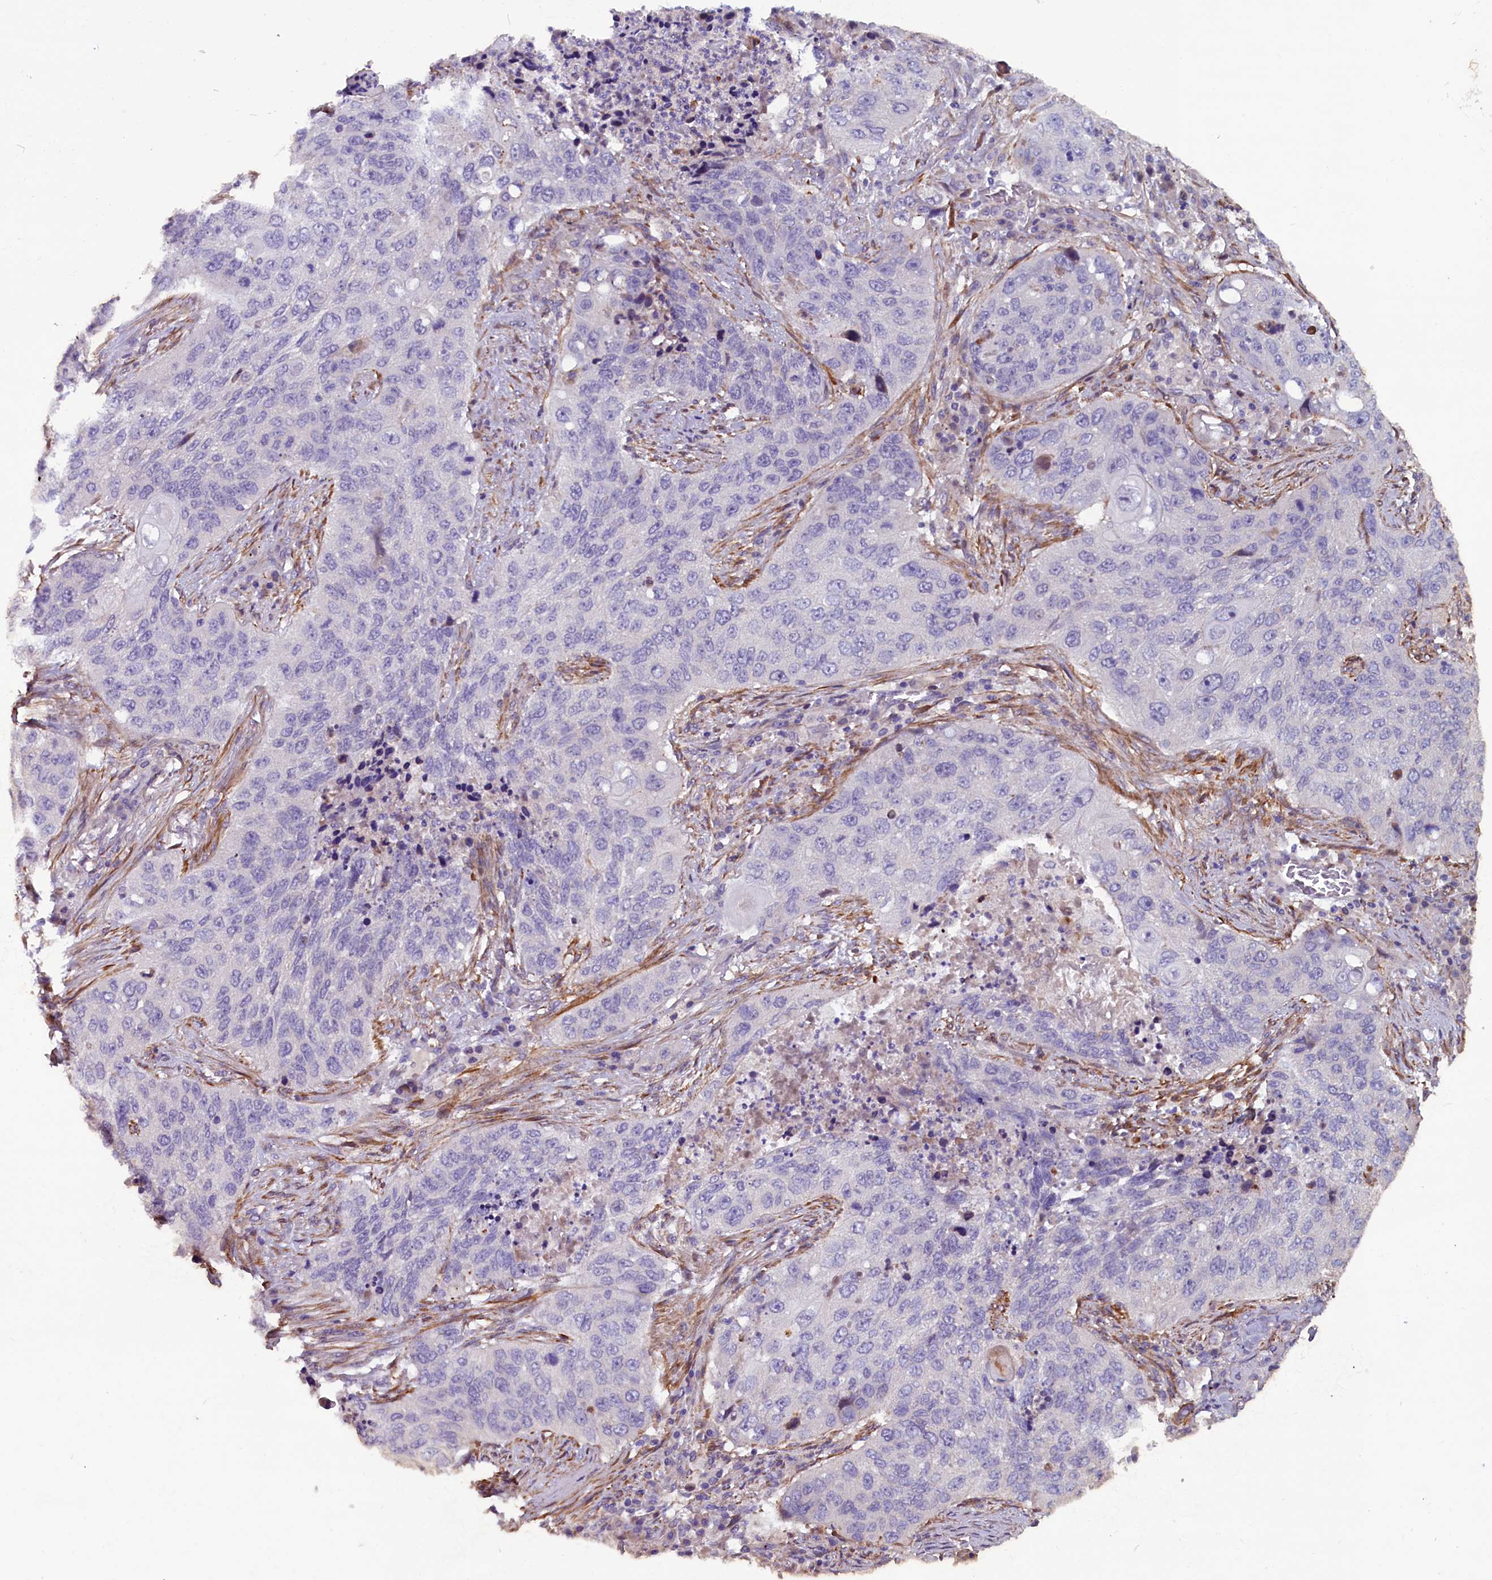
{"staining": {"intensity": "negative", "quantity": "none", "location": "none"}, "tissue": "lung cancer", "cell_type": "Tumor cells", "image_type": "cancer", "snomed": [{"axis": "morphology", "description": "Squamous cell carcinoma, NOS"}, {"axis": "topography", "description": "Lung"}], "caption": "An image of lung cancer stained for a protein shows no brown staining in tumor cells.", "gene": "ZNF749", "patient": {"sex": "female", "age": 63}}